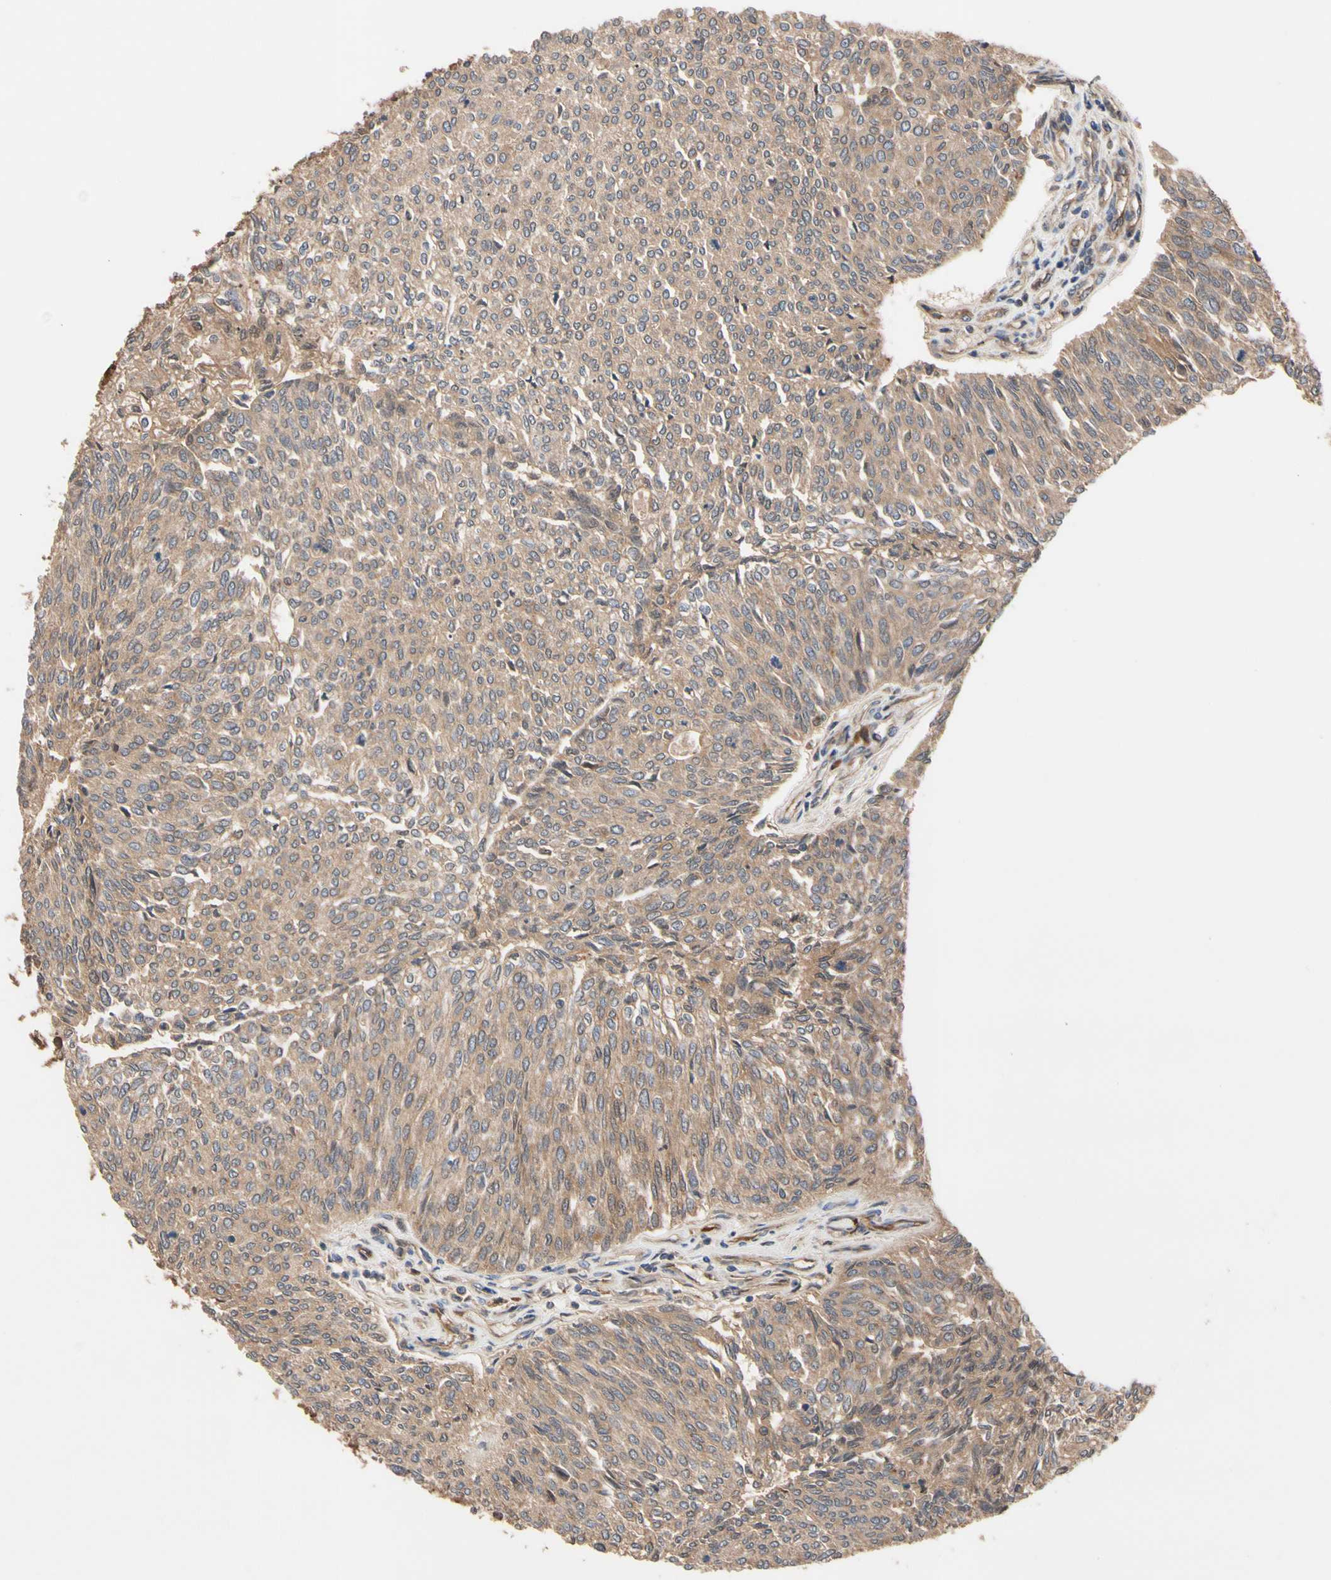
{"staining": {"intensity": "moderate", "quantity": ">75%", "location": "cytoplasmic/membranous"}, "tissue": "urothelial cancer", "cell_type": "Tumor cells", "image_type": "cancer", "snomed": [{"axis": "morphology", "description": "Urothelial carcinoma, Low grade"}, {"axis": "topography", "description": "Urinary bladder"}], "caption": "High-magnification brightfield microscopy of low-grade urothelial carcinoma stained with DAB (3,3'-diaminobenzidine) (brown) and counterstained with hematoxylin (blue). tumor cells exhibit moderate cytoplasmic/membranous positivity is seen in approximately>75% of cells.", "gene": "CYTIP", "patient": {"sex": "female", "age": 79}}